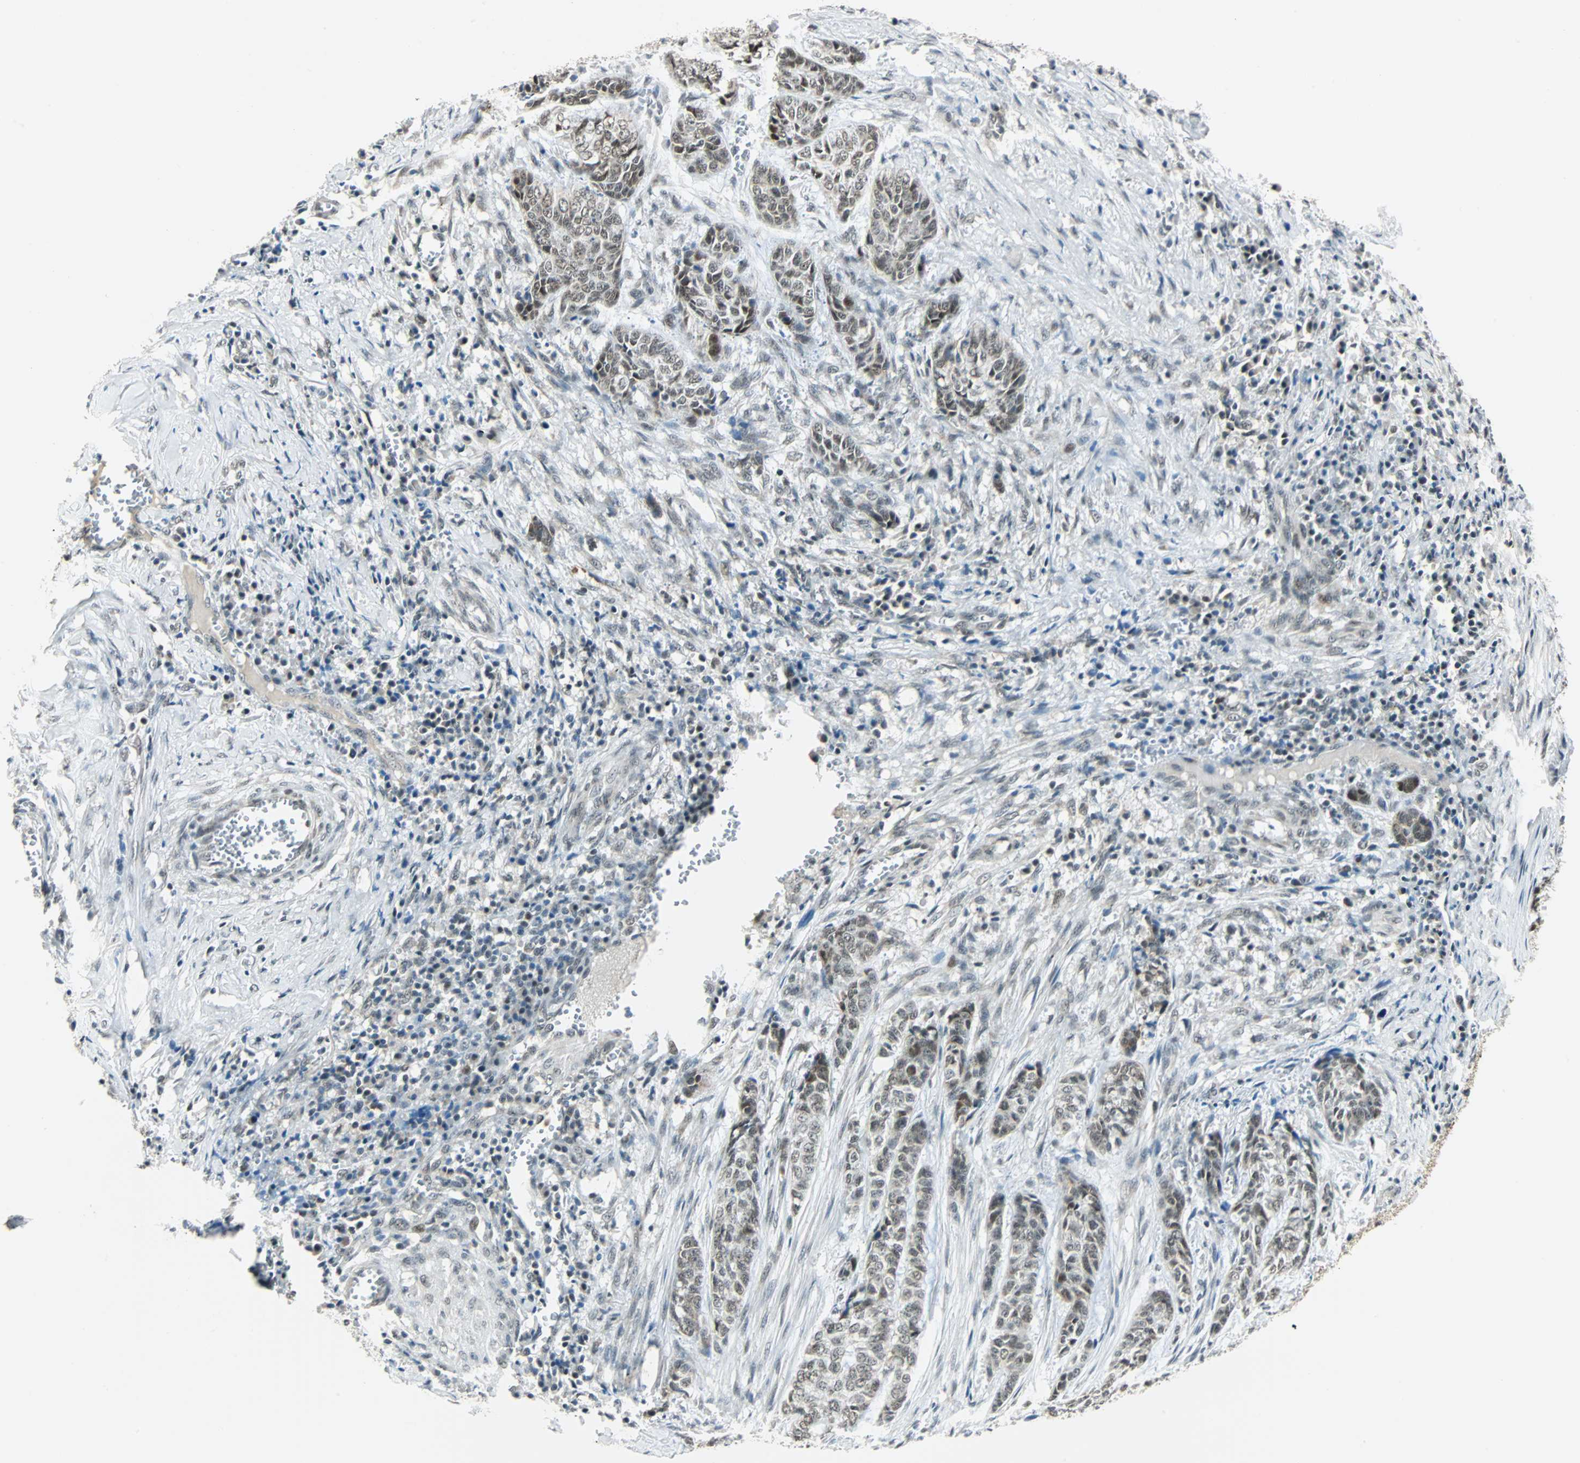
{"staining": {"intensity": "weak", "quantity": ">75%", "location": "nuclear"}, "tissue": "skin cancer", "cell_type": "Tumor cells", "image_type": "cancer", "snomed": [{"axis": "morphology", "description": "Basal cell carcinoma"}, {"axis": "topography", "description": "Skin"}], "caption": "Brown immunohistochemical staining in human basal cell carcinoma (skin) demonstrates weak nuclear expression in about >75% of tumor cells.", "gene": "NELFE", "patient": {"sex": "female", "age": 64}}